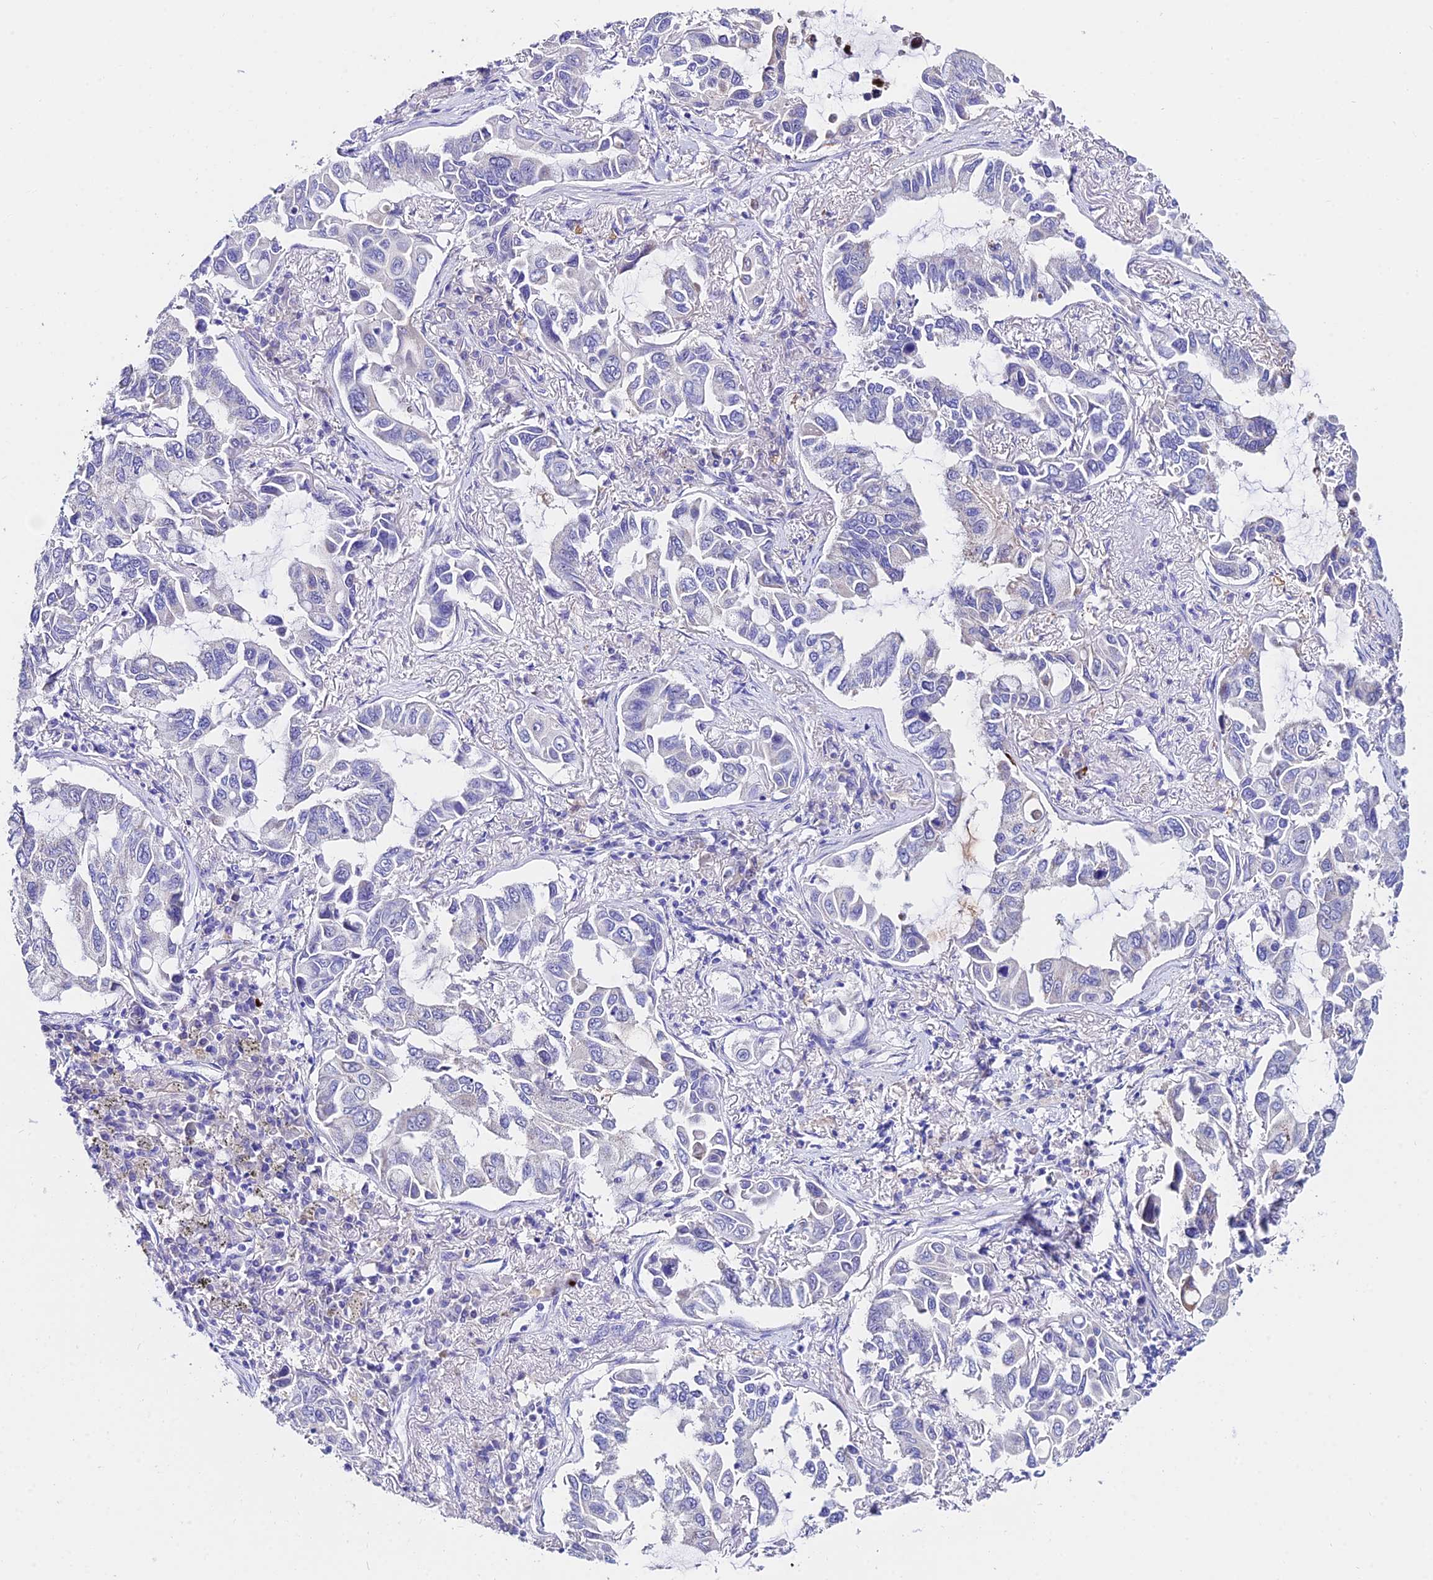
{"staining": {"intensity": "negative", "quantity": "none", "location": "none"}, "tissue": "lung cancer", "cell_type": "Tumor cells", "image_type": "cancer", "snomed": [{"axis": "morphology", "description": "Adenocarcinoma, NOS"}, {"axis": "topography", "description": "Lung"}], "caption": "Human lung cancer stained for a protein using IHC shows no expression in tumor cells.", "gene": "CEP41", "patient": {"sex": "male", "age": 64}}